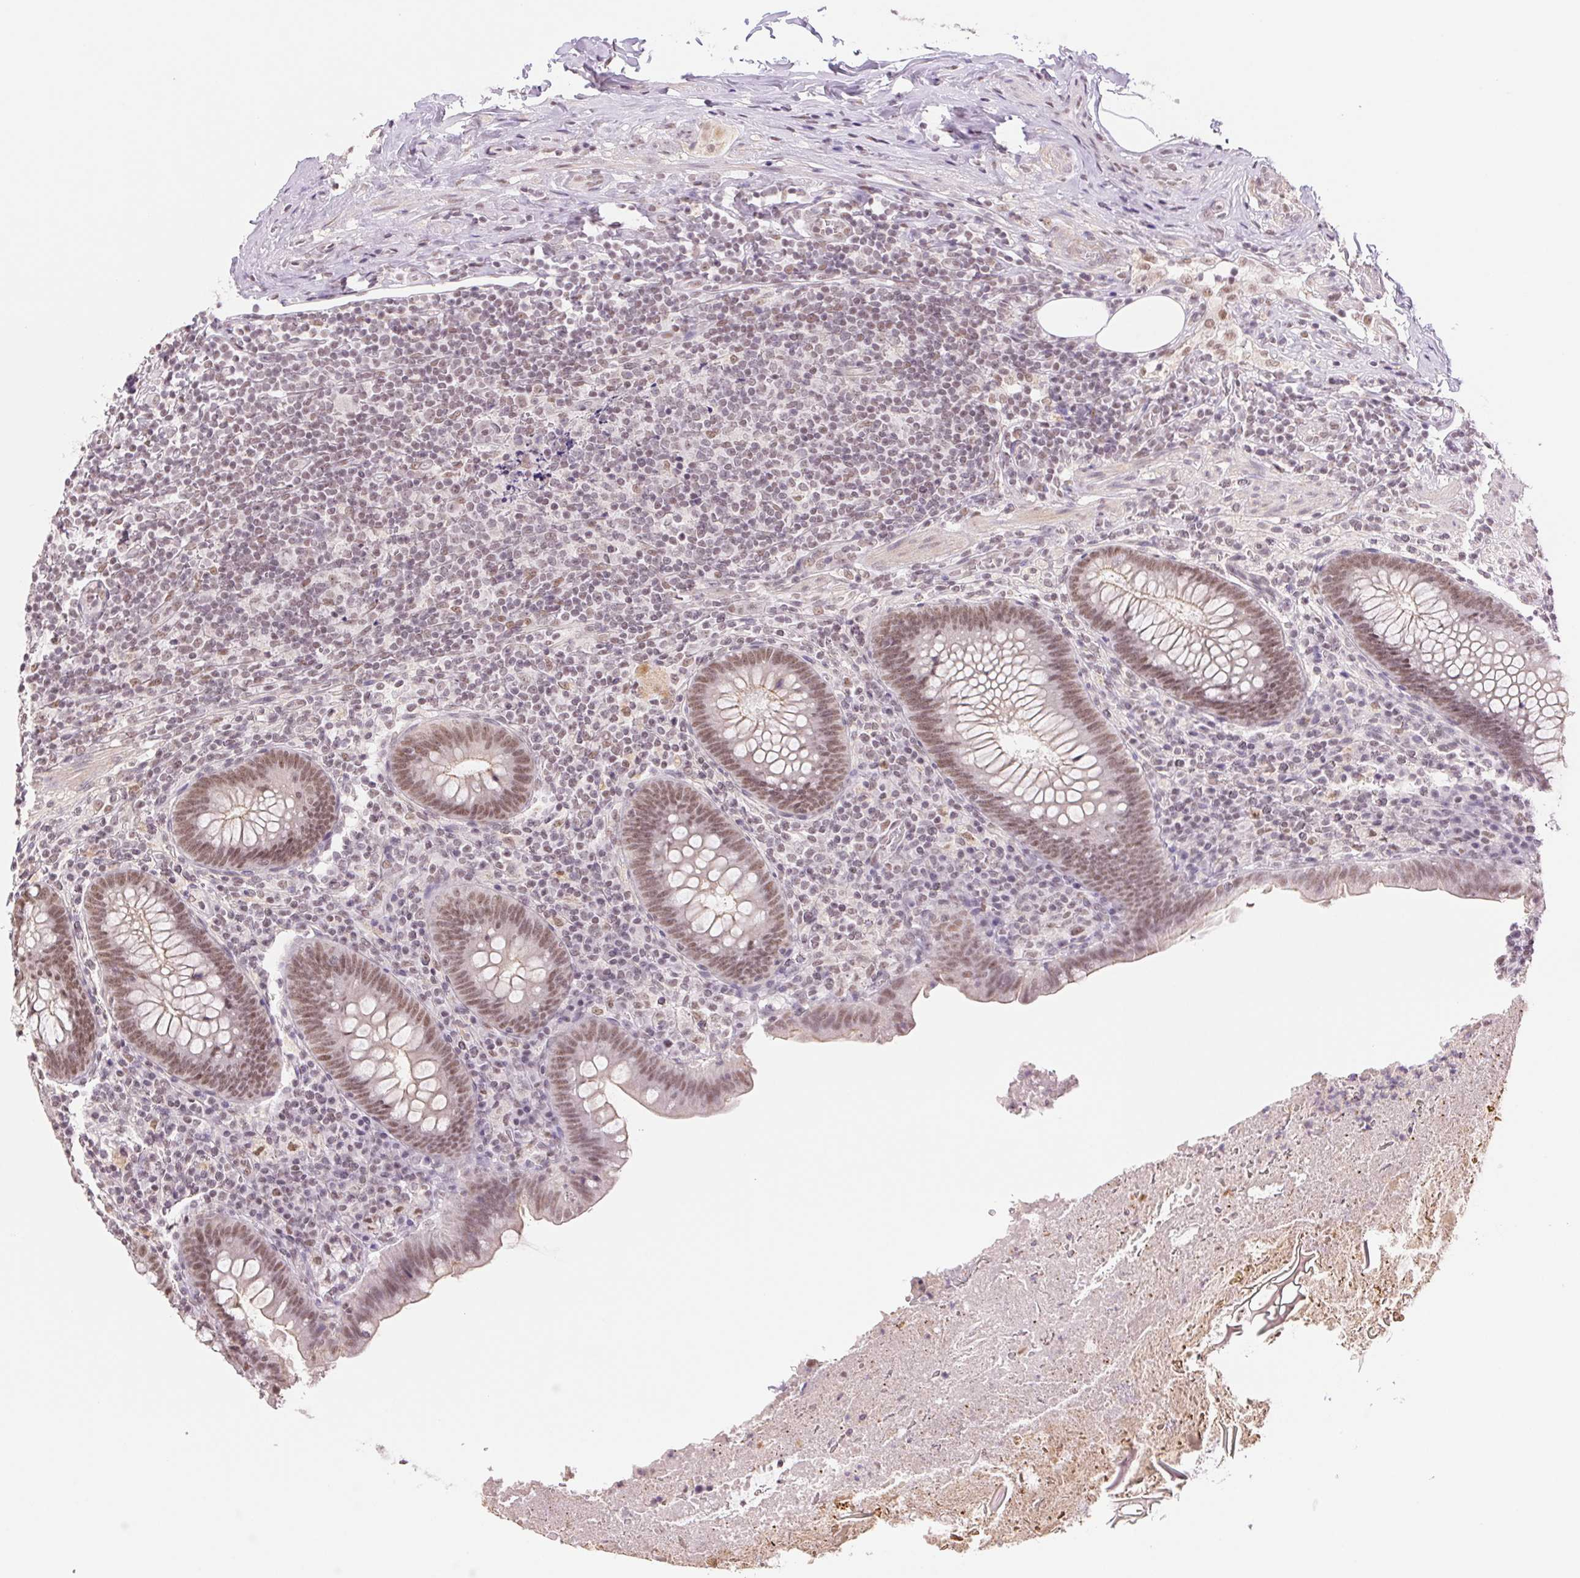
{"staining": {"intensity": "weak", "quantity": ">75%", "location": "nuclear"}, "tissue": "appendix", "cell_type": "Glandular cells", "image_type": "normal", "snomed": [{"axis": "morphology", "description": "Normal tissue, NOS"}, {"axis": "topography", "description": "Appendix"}], "caption": "Benign appendix was stained to show a protein in brown. There is low levels of weak nuclear positivity in approximately >75% of glandular cells.", "gene": "RPRD1B", "patient": {"sex": "male", "age": 47}}